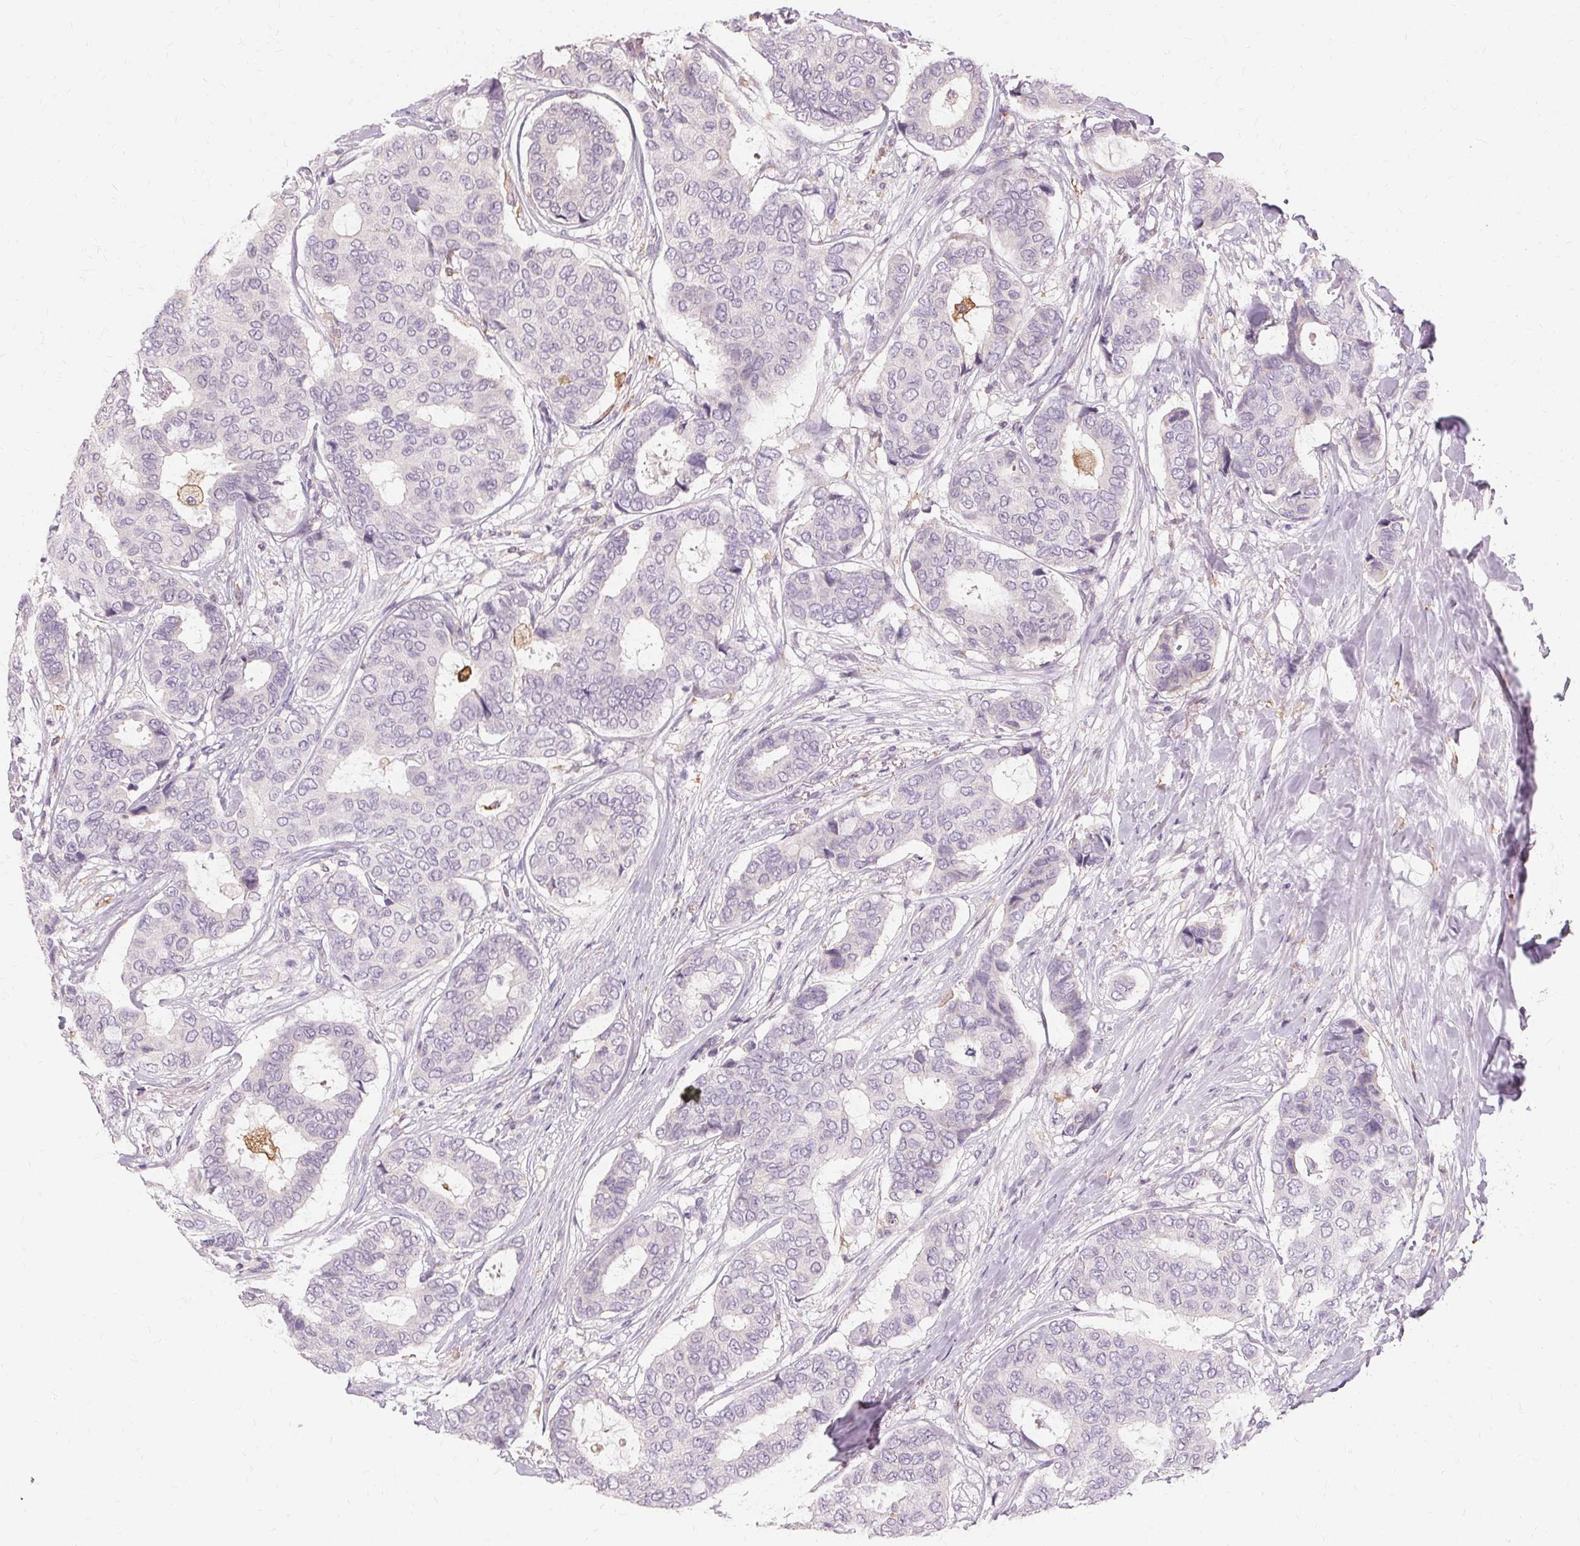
{"staining": {"intensity": "negative", "quantity": "none", "location": "none"}, "tissue": "breast cancer", "cell_type": "Tumor cells", "image_type": "cancer", "snomed": [{"axis": "morphology", "description": "Duct carcinoma"}, {"axis": "topography", "description": "Breast"}], "caption": "Protein analysis of breast infiltrating ductal carcinoma displays no significant staining in tumor cells.", "gene": "IFNGR1", "patient": {"sex": "female", "age": 75}}